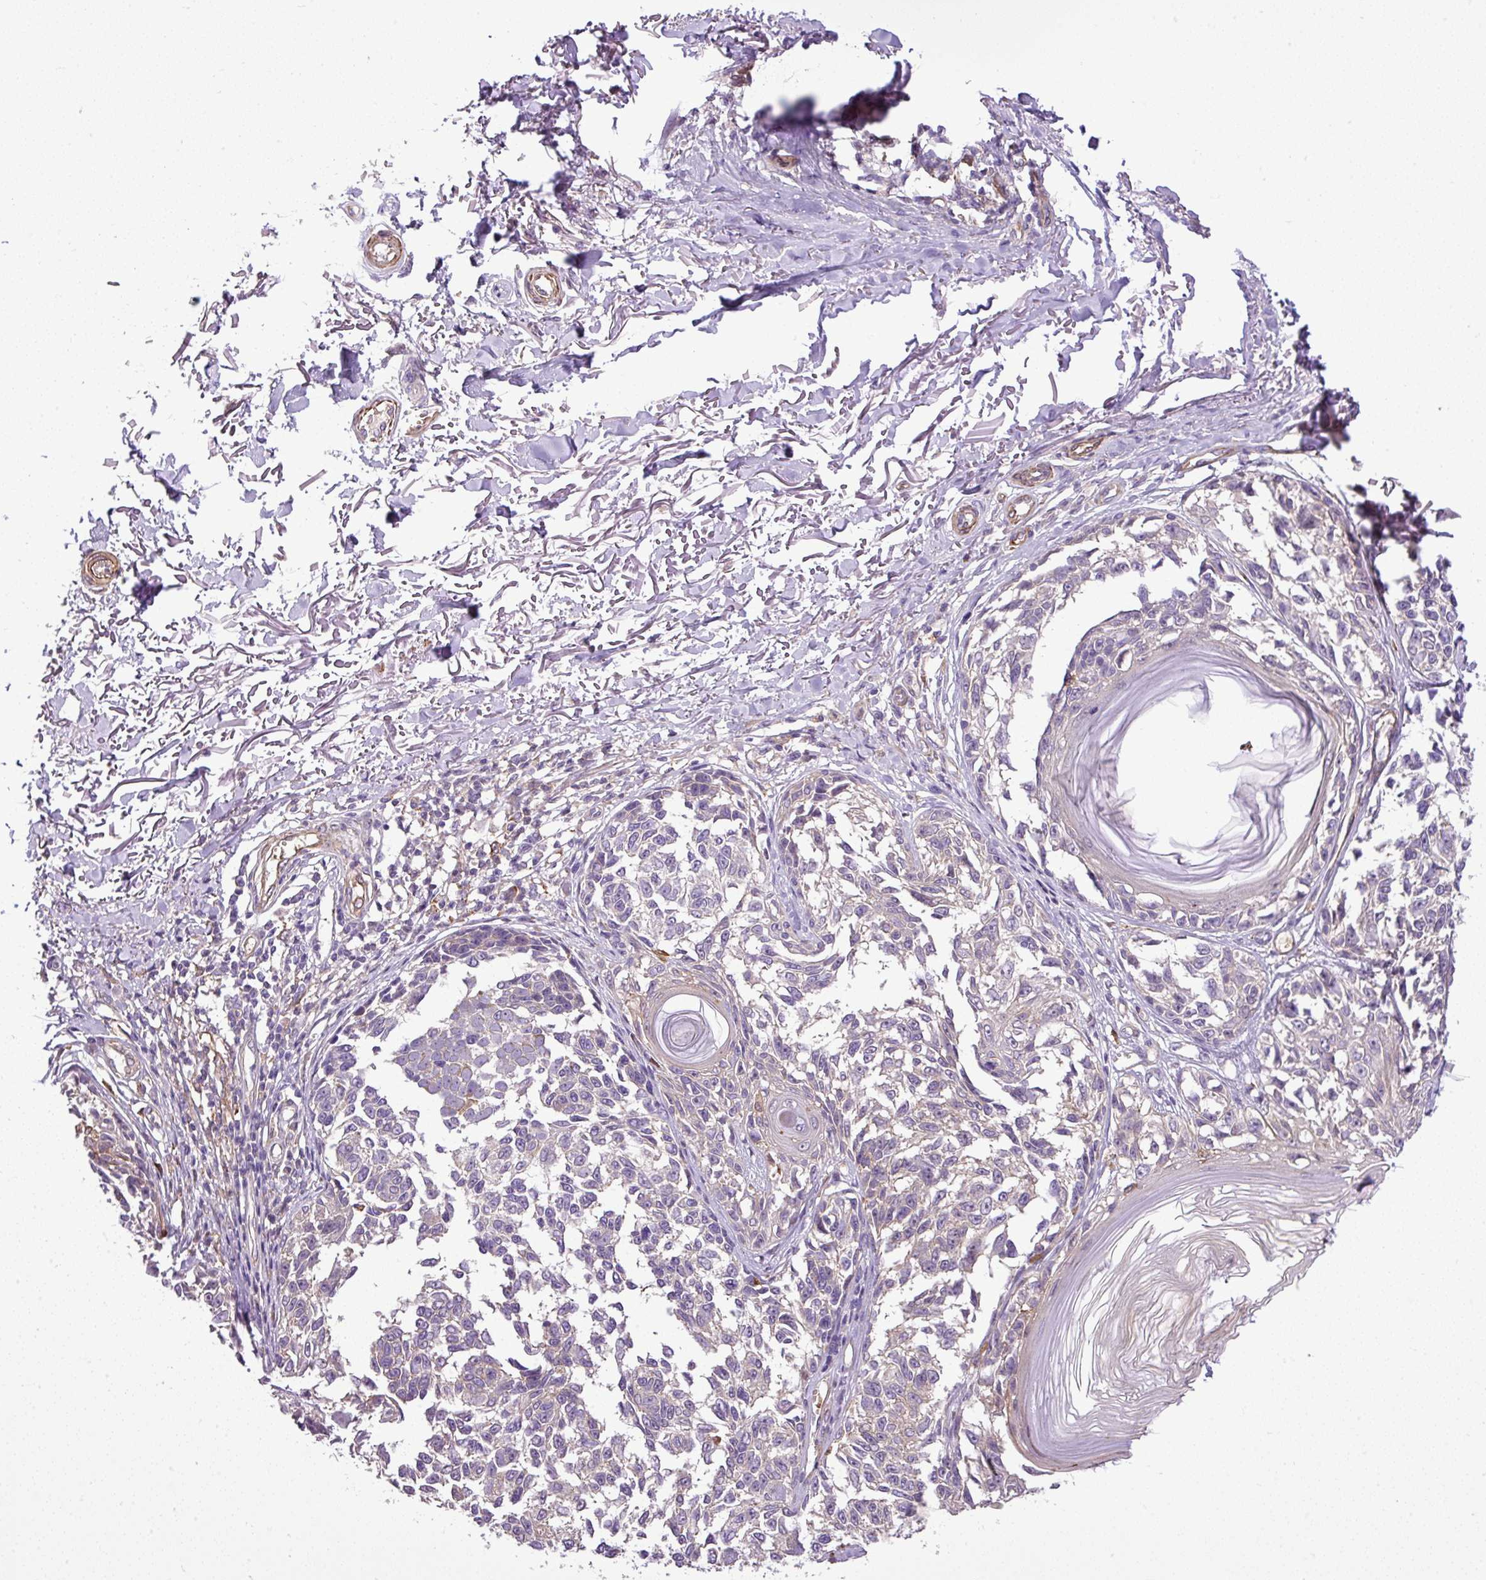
{"staining": {"intensity": "negative", "quantity": "none", "location": "none"}, "tissue": "melanoma", "cell_type": "Tumor cells", "image_type": "cancer", "snomed": [{"axis": "morphology", "description": "Malignant melanoma, NOS"}, {"axis": "topography", "description": "Skin"}], "caption": "Melanoma was stained to show a protein in brown. There is no significant positivity in tumor cells.", "gene": "NBEAL2", "patient": {"sex": "male", "age": 73}}